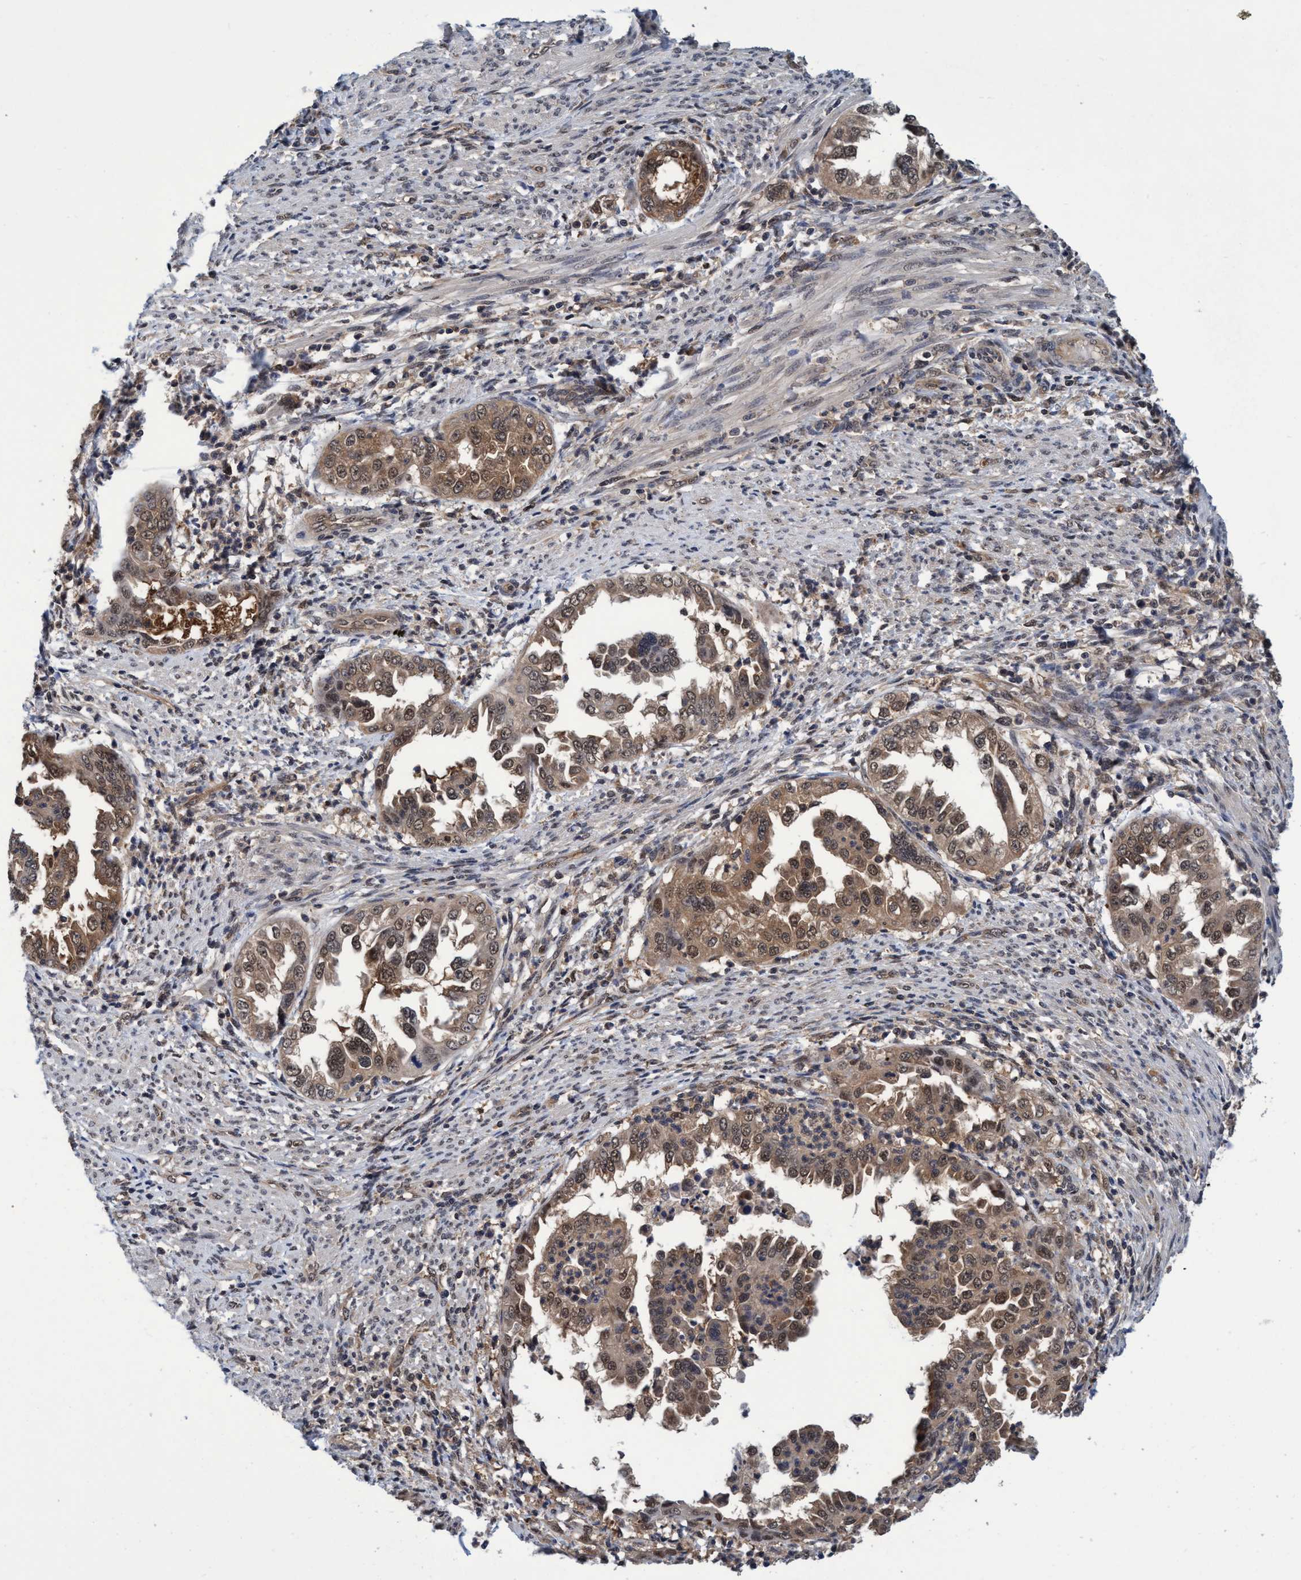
{"staining": {"intensity": "moderate", "quantity": ">75%", "location": "cytoplasmic/membranous,nuclear"}, "tissue": "endometrial cancer", "cell_type": "Tumor cells", "image_type": "cancer", "snomed": [{"axis": "morphology", "description": "Adenocarcinoma, NOS"}, {"axis": "topography", "description": "Endometrium"}], "caption": "Adenocarcinoma (endometrial) stained with DAB IHC demonstrates medium levels of moderate cytoplasmic/membranous and nuclear staining in approximately >75% of tumor cells.", "gene": "PSMD12", "patient": {"sex": "female", "age": 85}}